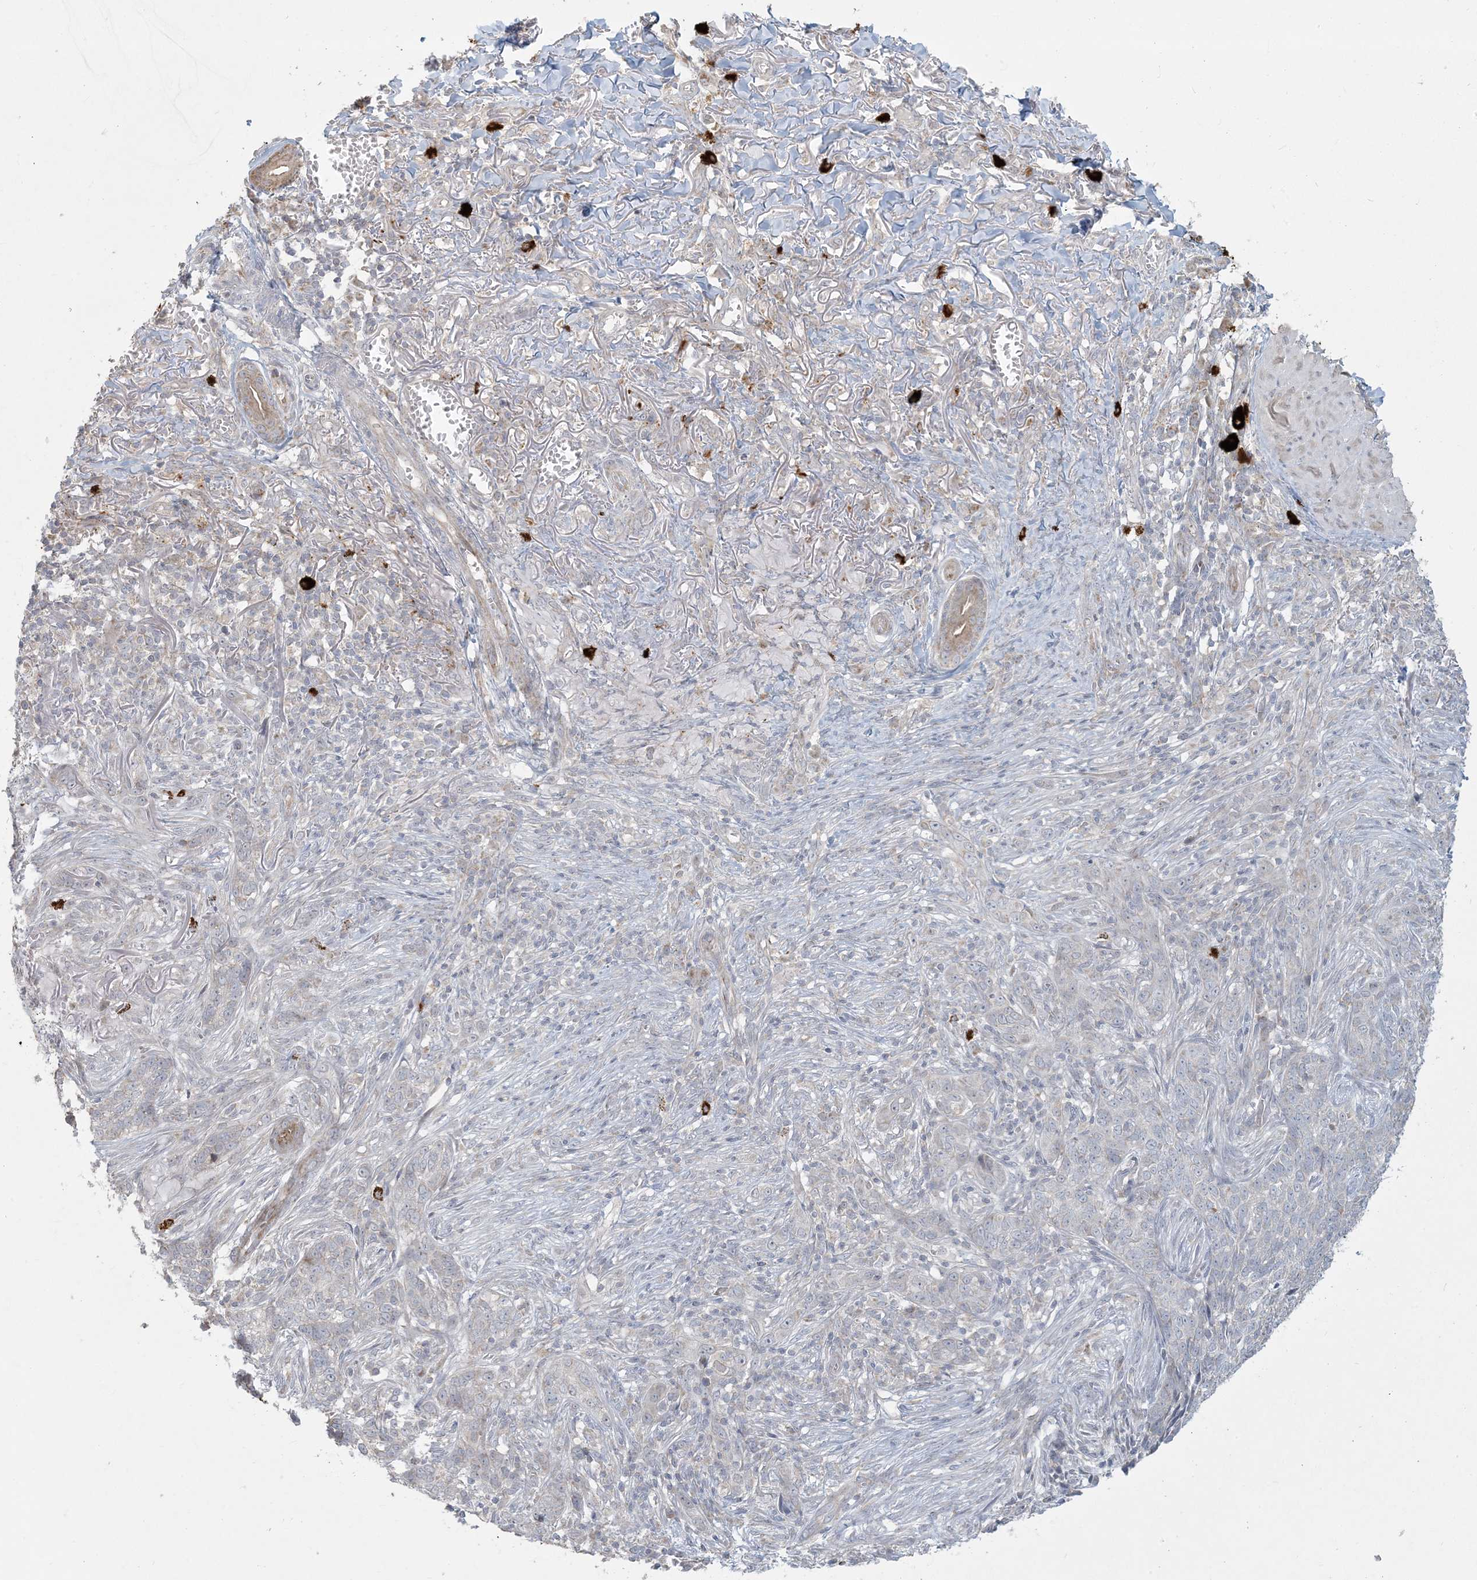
{"staining": {"intensity": "negative", "quantity": "none", "location": "none"}, "tissue": "skin cancer", "cell_type": "Tumor cells", "image_type": "cancer", "snomed": [{"axis": "morphology", "description": "Basal cell carcinoma"}, {"axis": "topography", "description": "Skin"}], "caption": "Image shows no significant protein positivity in tumor cells of basal cell carcinoma (skin). The staining is performed using DAB brown chromogen with nuclei counter-stained in using hematoxylin.", "gene": "MCAT", "patient": {"sex": "male", "age": 85}}